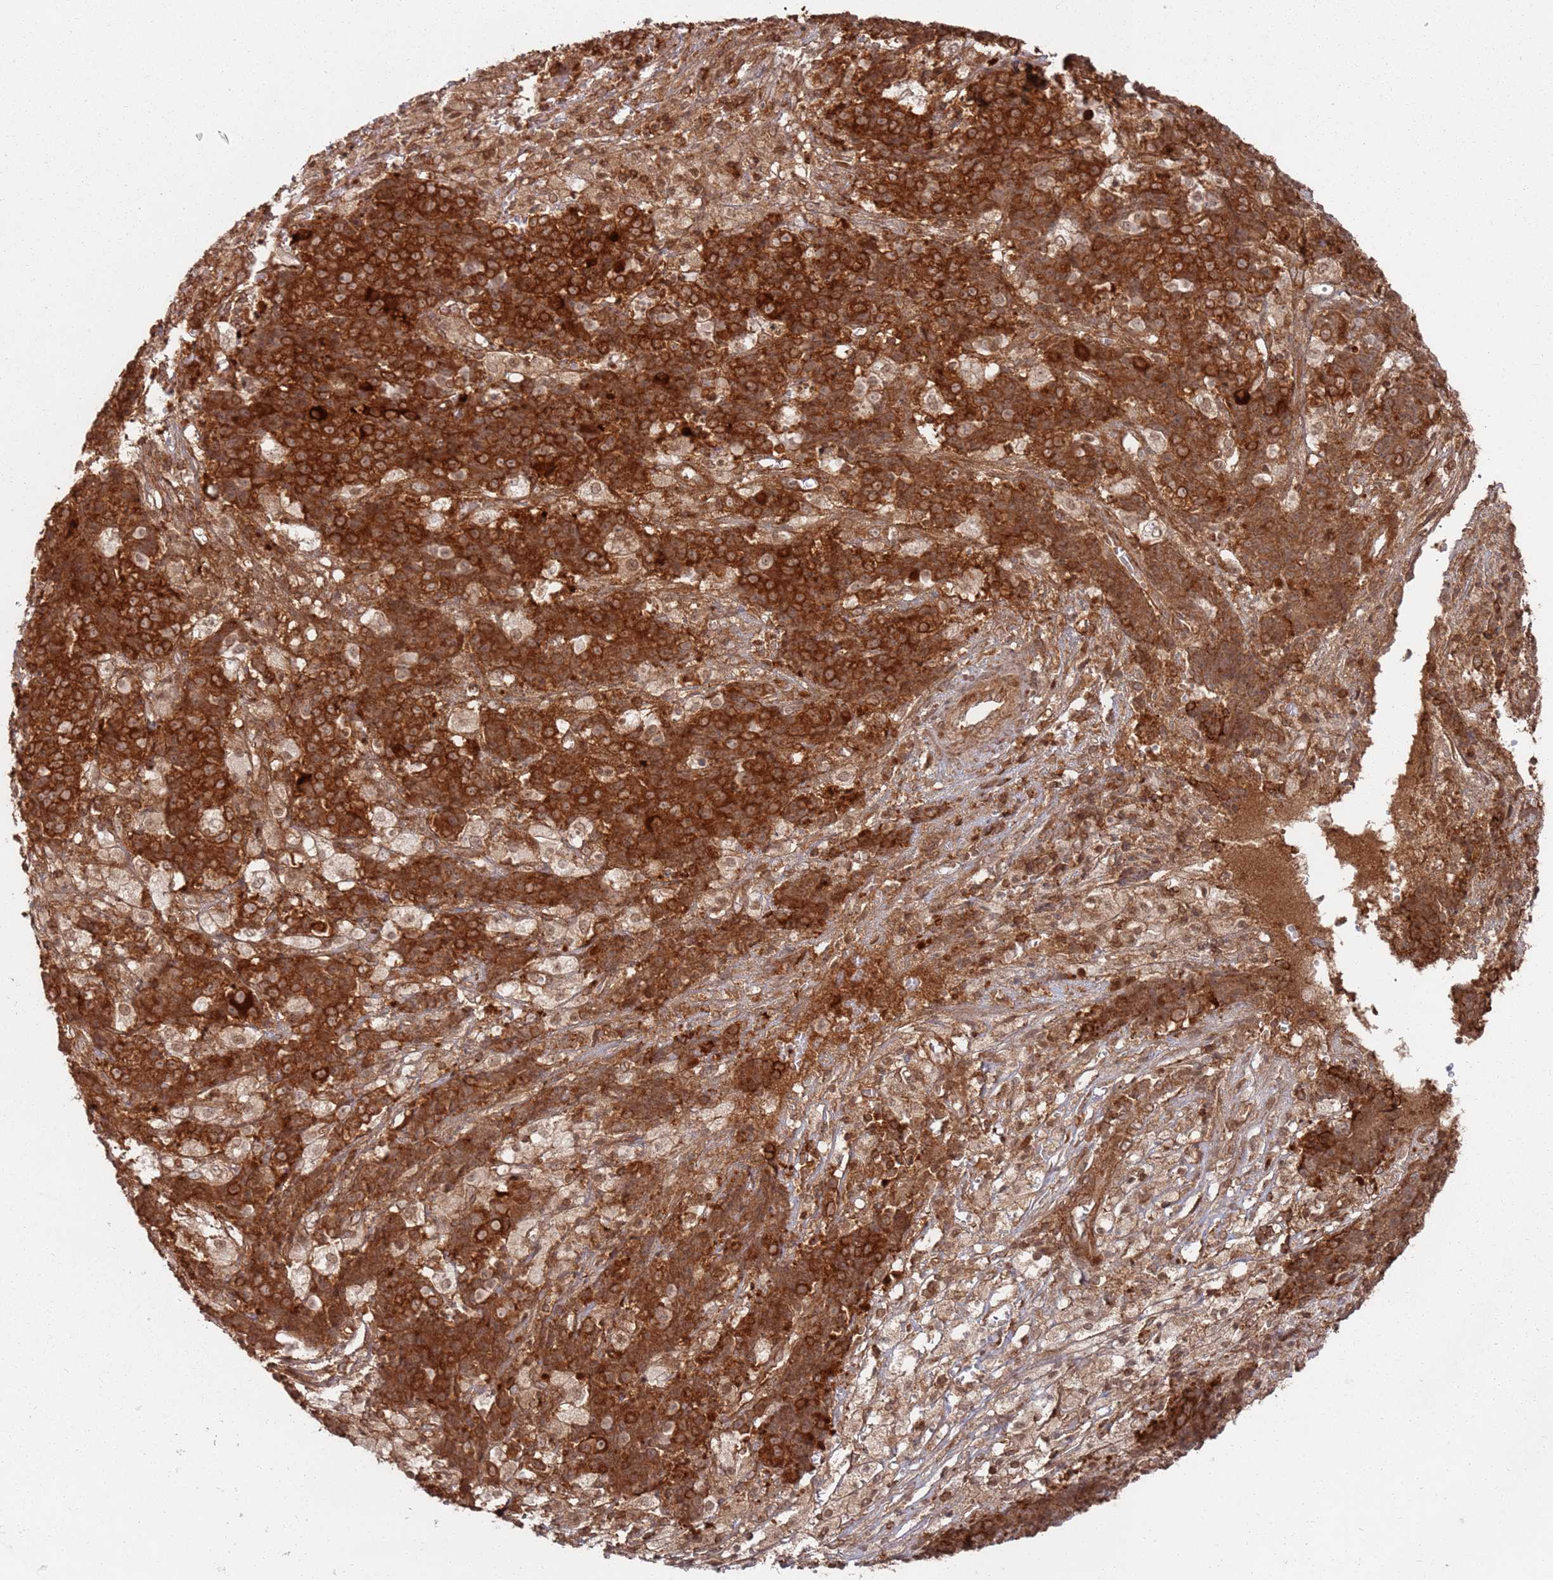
{"staining": {"intensity": "strong", "quantity": ">75%", "location": "cytoplasmic/membranous"}, "tissue": "ovarian cancer", "cell_type": "Tumor cells", "image_type": "cancer", "snomed": [{"axis": "morphology", "description": "Carcinoma, endometroid"}, {"axis": "topography", "description": "Ovary"}], "caption": "Strong cytoplasmic/membranous expression for a protein is present in approximately >75% of tumor cells of ovarian cancer using immunohistochemistry (IHC).", "gene": "PIH1D1", "patient": {"sex": "female", "age": 42}}